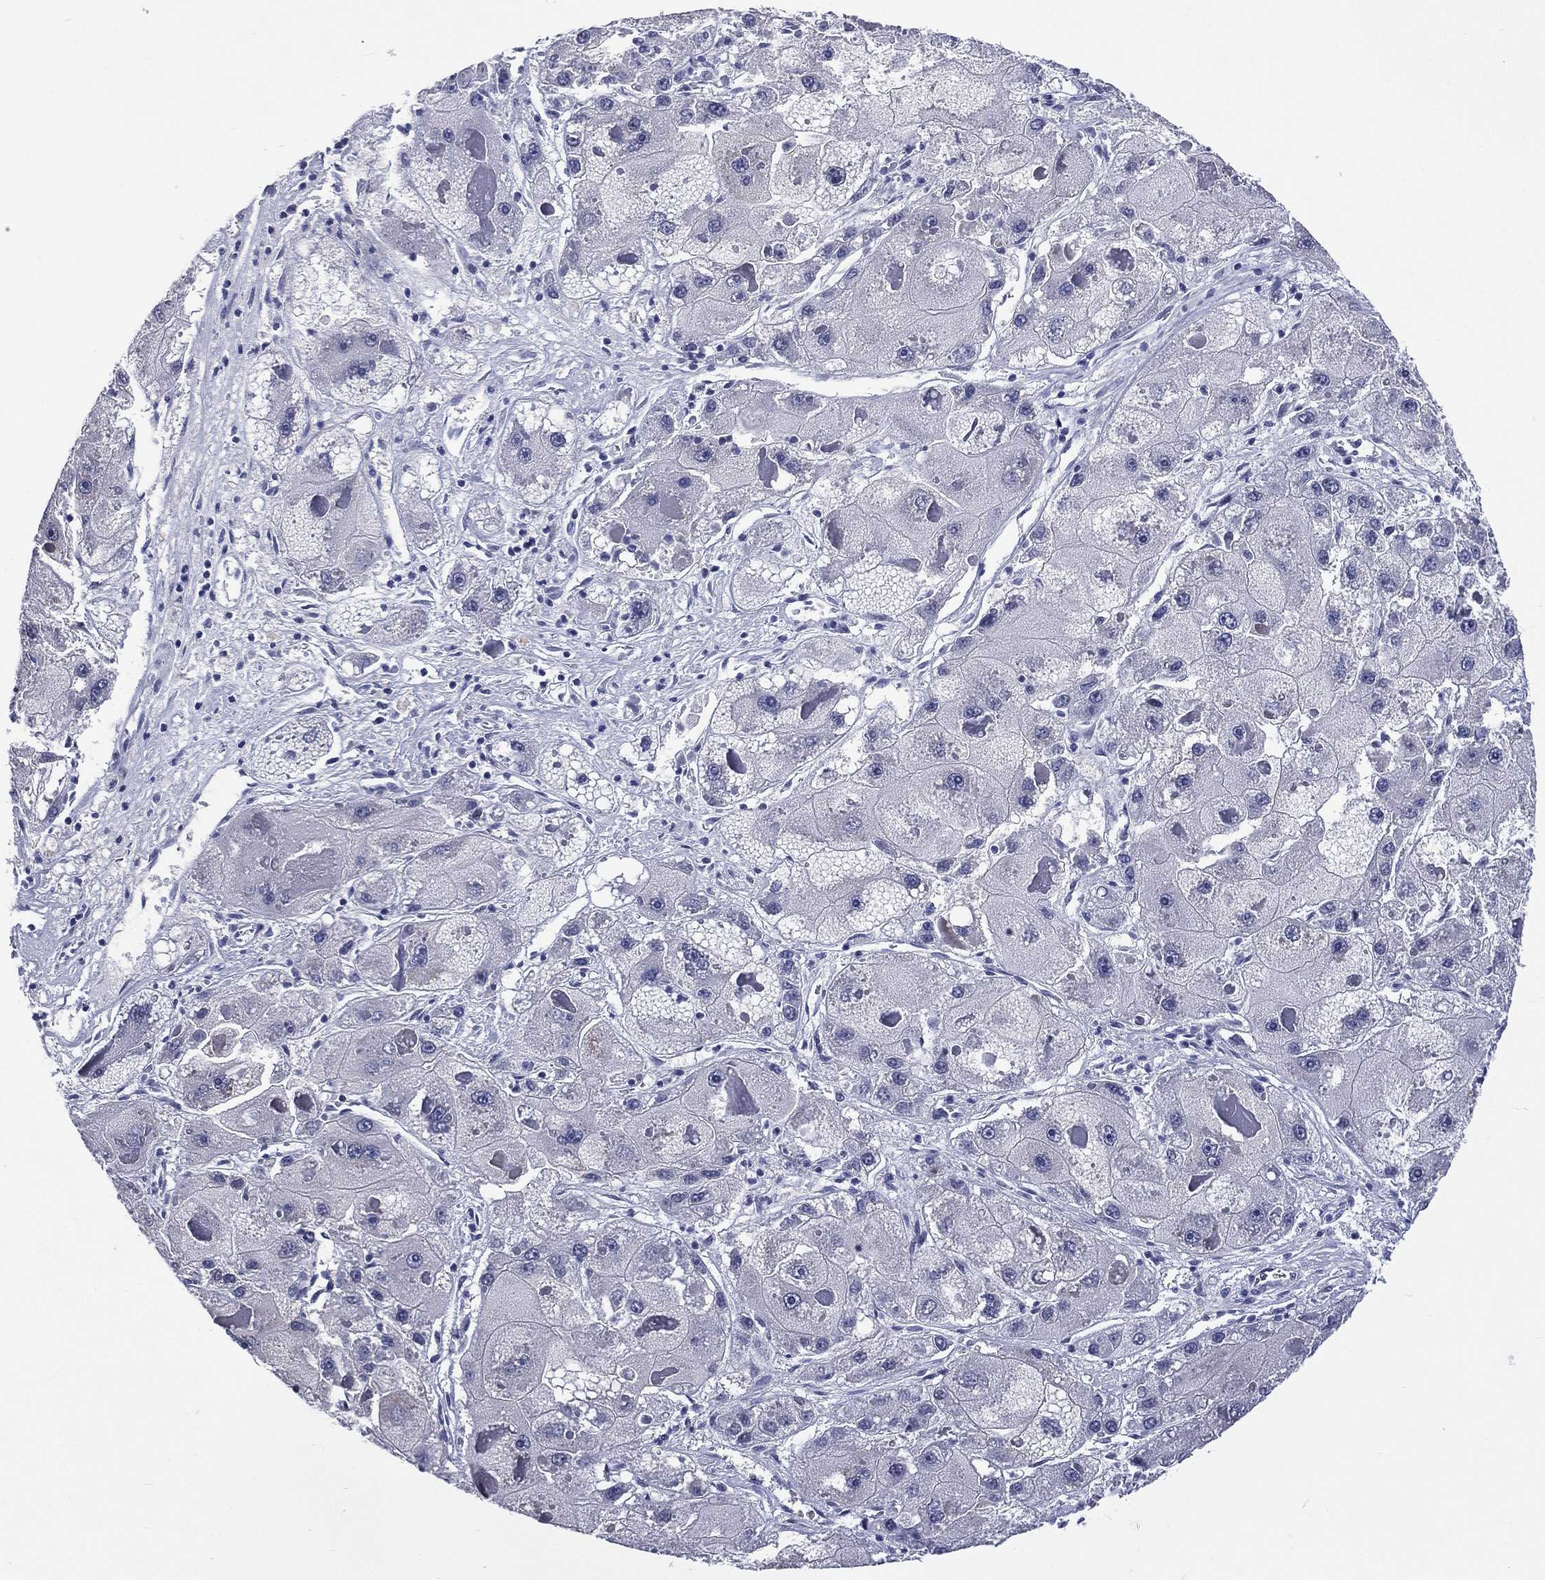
{"staining": {"intensity": "negative", "quantity": "none", "location": "none"}, "tissue": "liver cancer", "cell_type": "Tumor cells", "image_type": "cancer", "snomed": [{"axis": "morphology", "description": "Carcinoma, Hepatocellular, NOS"}, {"axis": "topography", "description": "Liver"}], "caption": "This is a histopathology image of immunohistochemistry staining of hepatocellular carcinoma (liver), which shows no positivity in tumor cells.", "gene": "SSX1", "patient": {"sex": "female", "age": 73}}